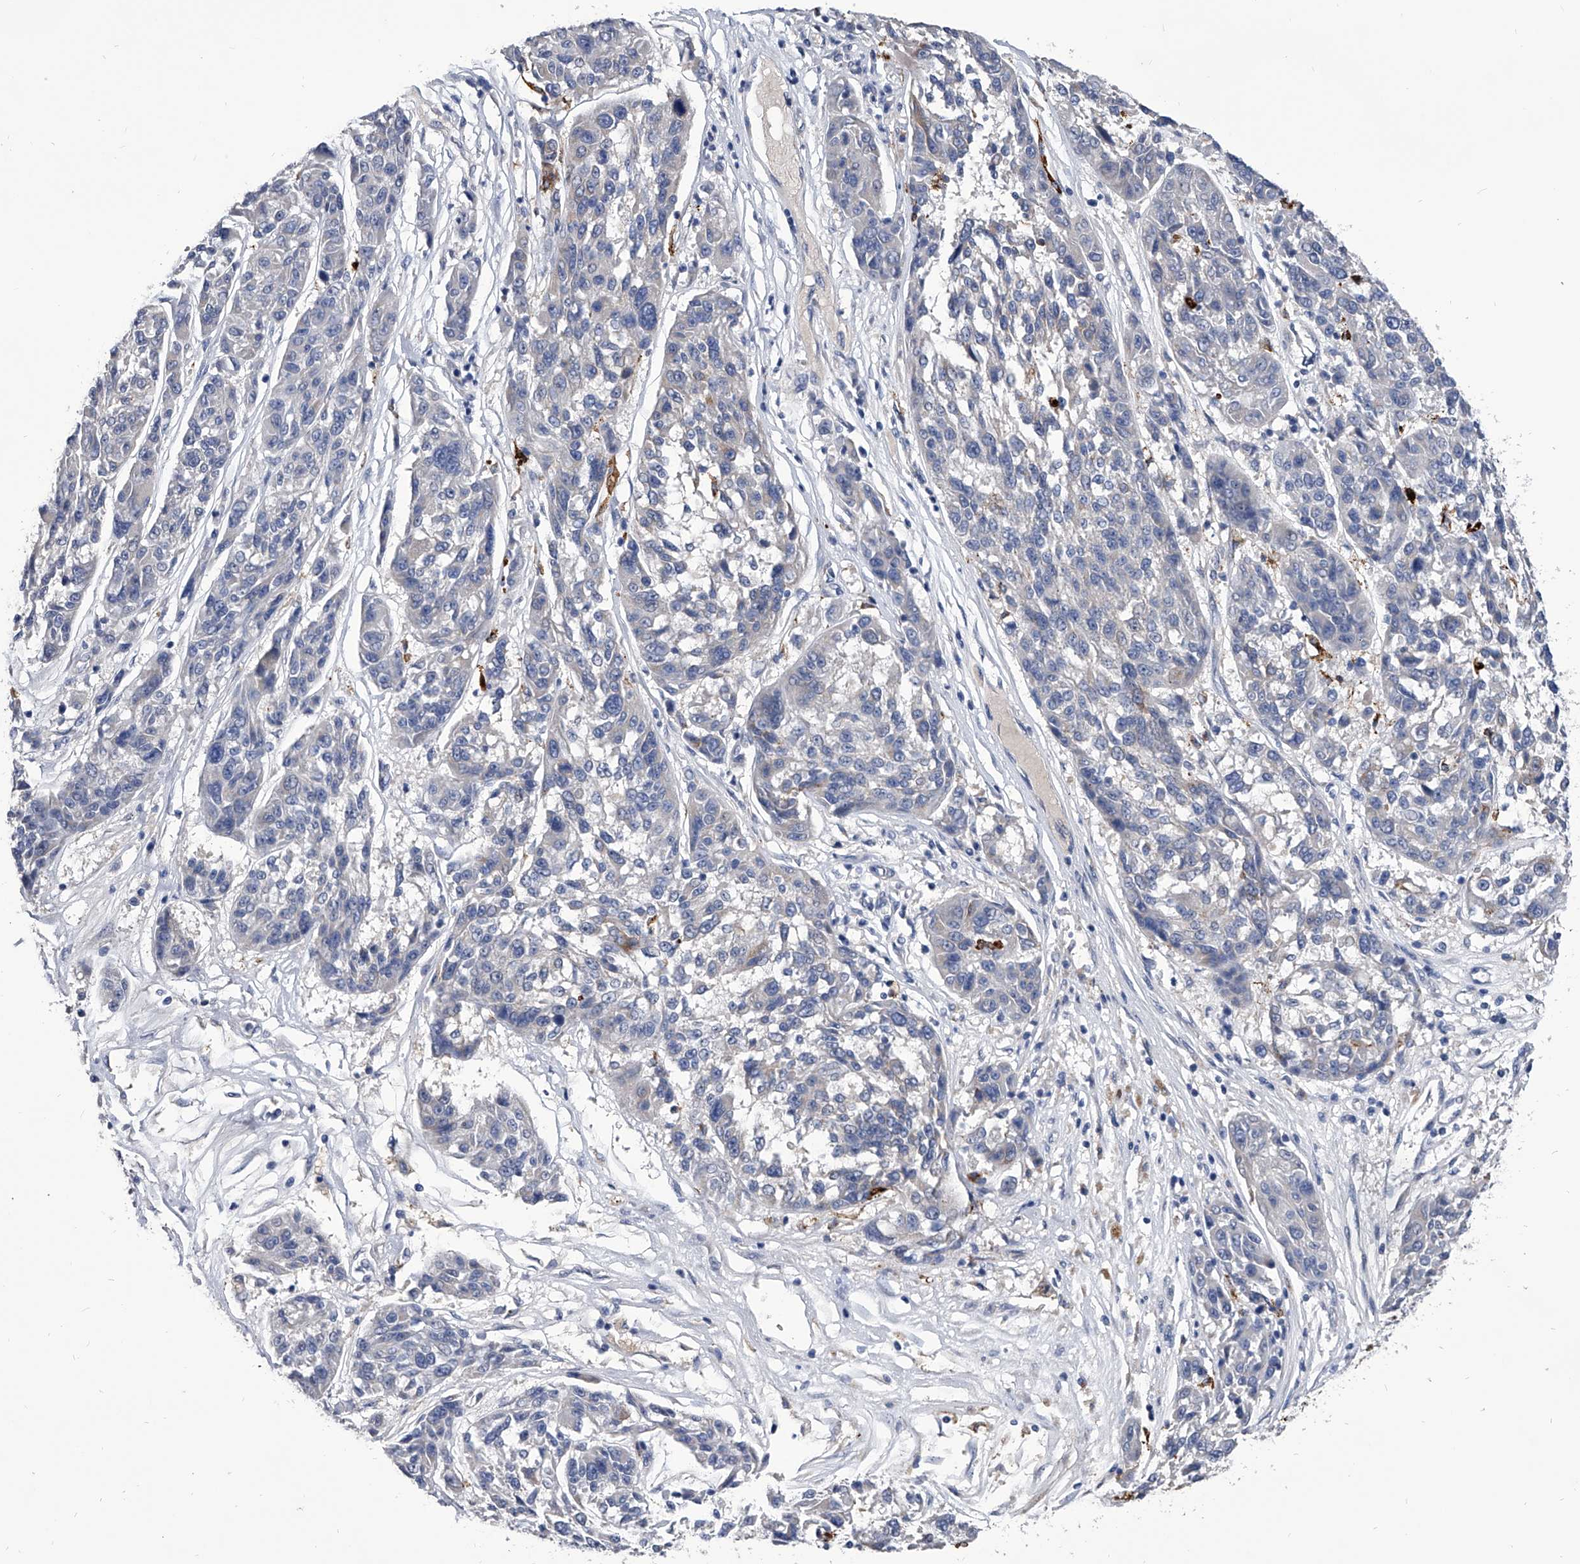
{"staining": {"intensity": "negative", "quantity": "none", "location": "none"}, "tissue": "melanoma", "cell_type": "Tumor cells", "image_type": "cancer", "snomed": [{"axis": "morphology", "description": "Malignant melanoma, NOS"}, {"axis": "topography", "description": "Skin"}], "caption": "High power microscopy photomicrograph of an IHC image of melanoma, revealing no significant positivity in tumor cells.", "gene": "SPP1", "patient": {"sex": "male", "age": 53}}